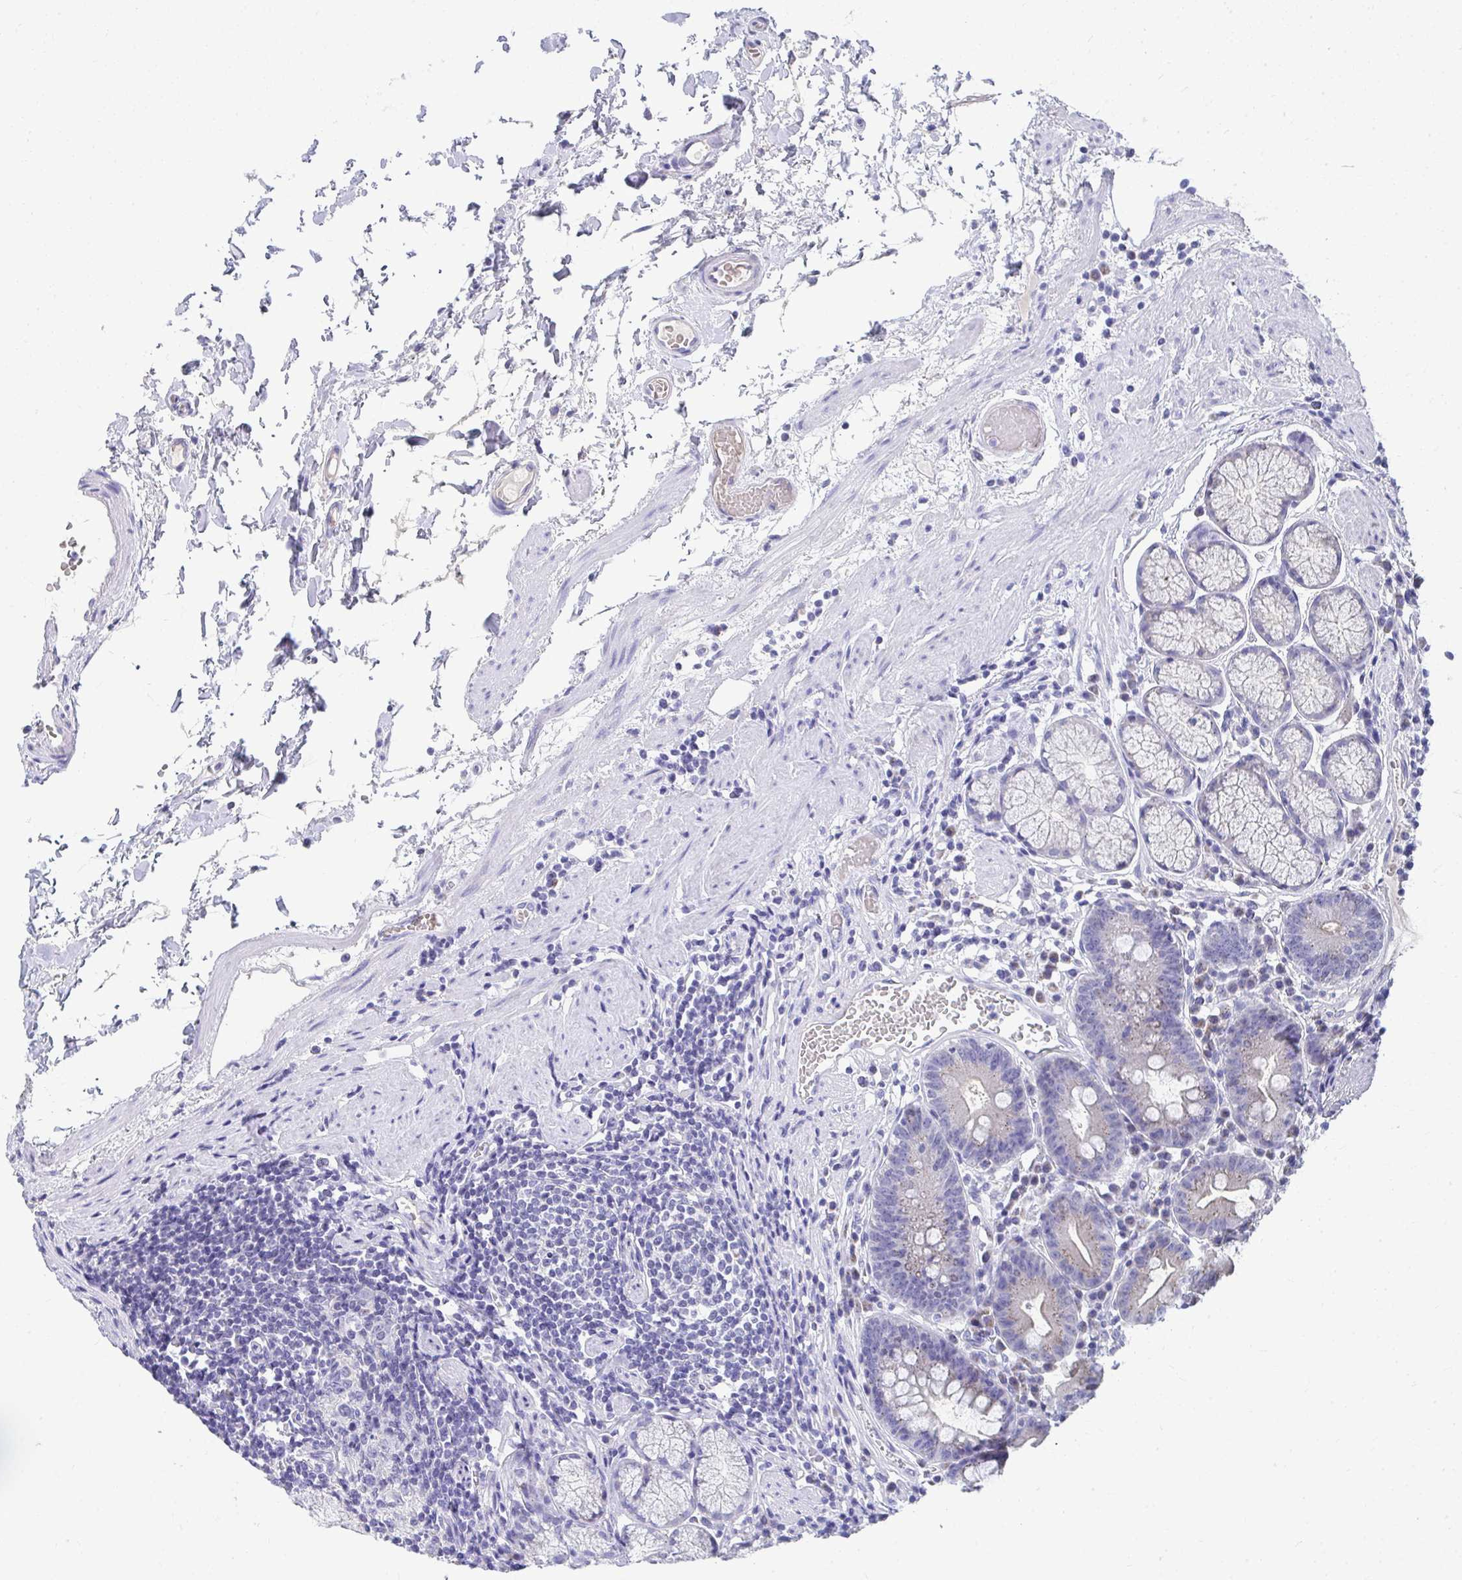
{"staining": {"intensity": "moderate", "quantity": "<25%", "location": "cytoplasmic/membranous"}, "tissue": "stomach", "cell_type": "Glandular cells", "image_type": "normal", "snomed": [{"axis": "morphology", "description": "Normal tissue, NOS"}, {"axis": "topography", "description": "Stomach"}], "caption": "Stomach stained for a protein (brown) exhibits moderate cytoplasmic/membranous positive staining in approximately <25% of glandular cells.", "gene": "TMPRSS2", "patient": {"sex": "male", "age": 55}}